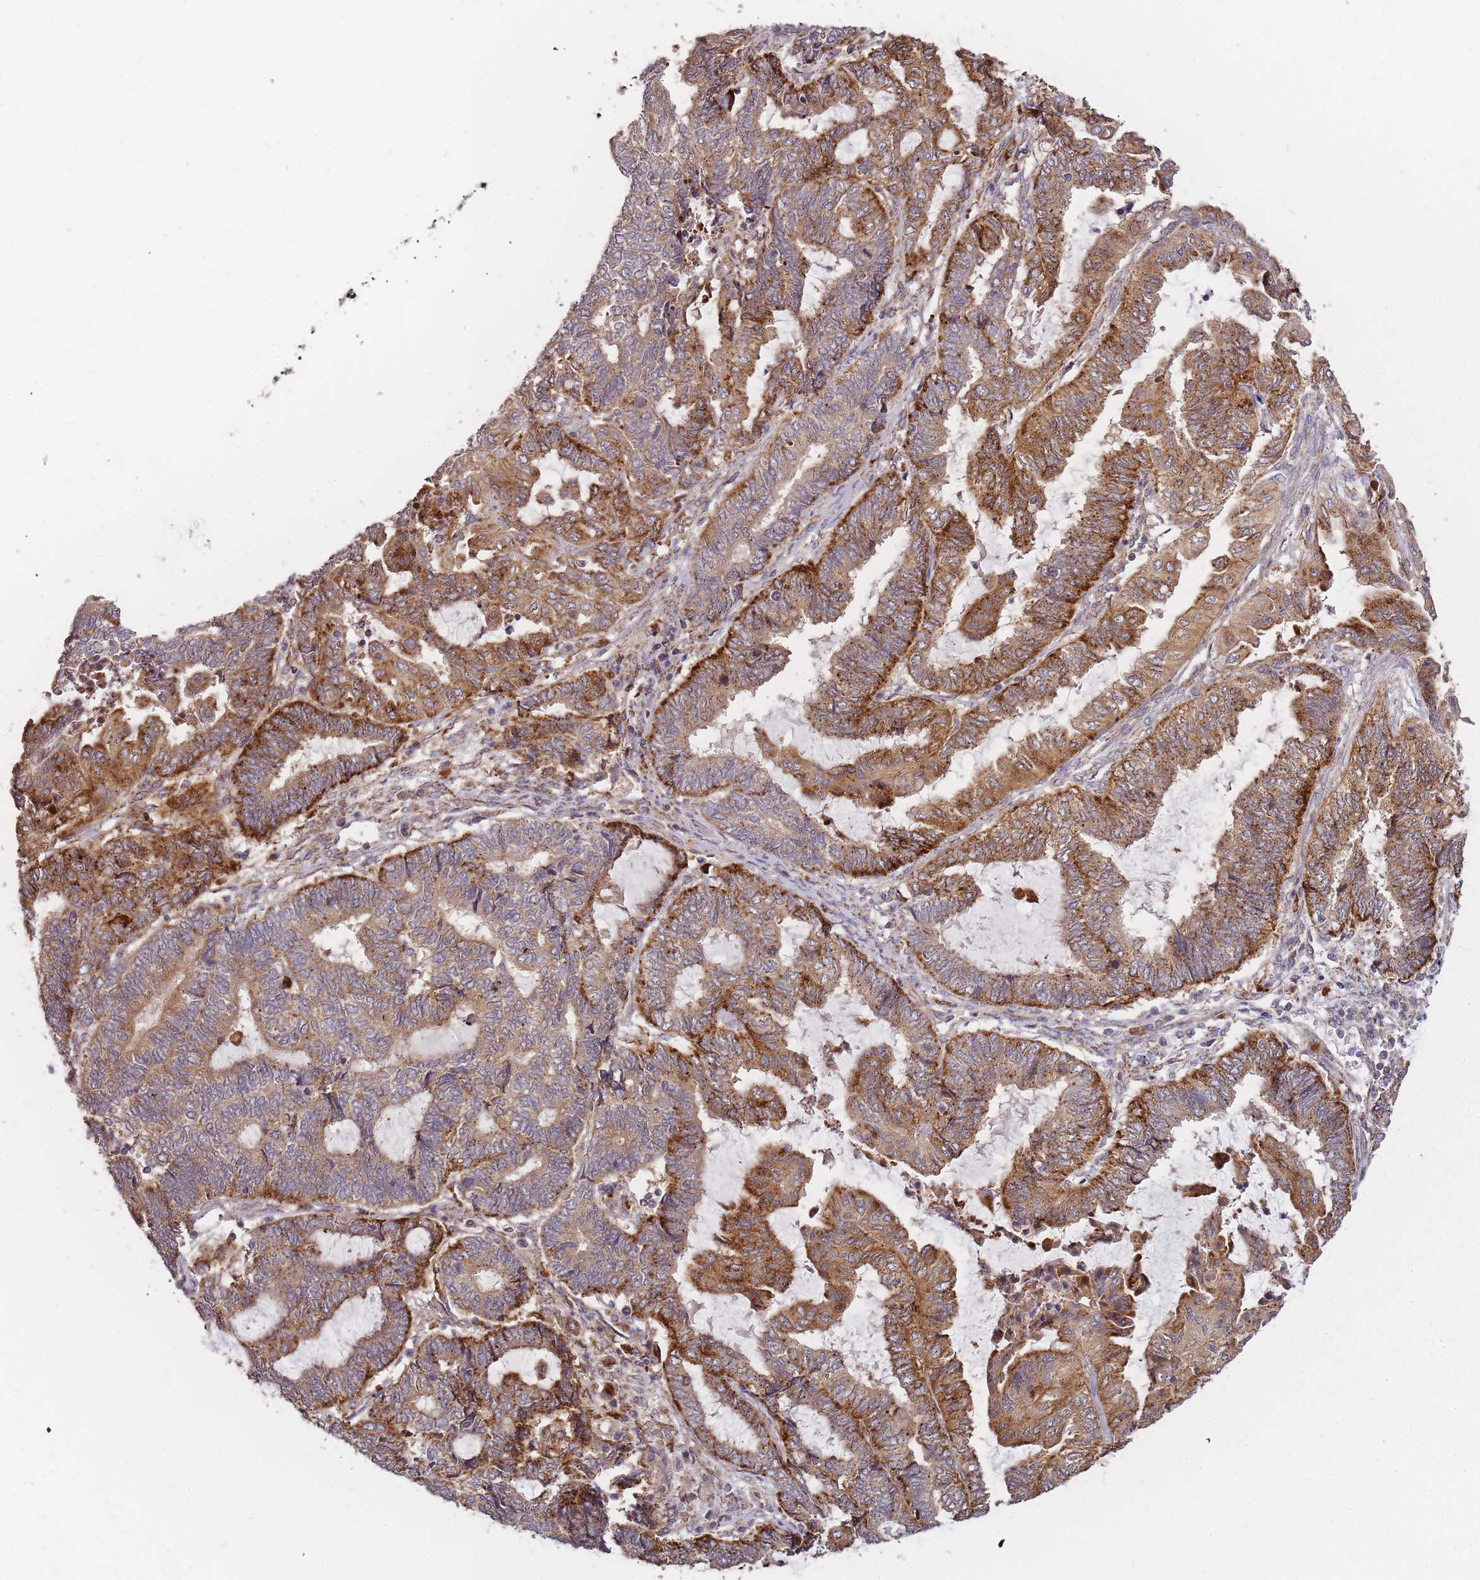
{"staining": {"intensity": "moderate", "quantity": ">75%", "location": "cytoplasmic/membranous"}, "tissue": "endometrial cancer", "cell_type": "Tumor cells", "image_type": "cancer", "snomed": [{"axis": "morphology", "description": "Adenocarcinoma, NOS"}, {"axis": "topography", "description": "Uterus"}, {"axis": "topography", "description": "Endometrium"}], "caption": "DAB (3,3'-diaminobenzidine) immunohistochemical staining of adenocarcinoma (endometrial) exhibits moderate cytoplasmic/membranous protein positivity in about >75% of tumor cells. (Stains: DAB in brown, nuclei in blue, Microscopy: brightfield microscopy at high magnification).", "gene": "ATG5", "patient": {"sex": "female", "age": 70}}